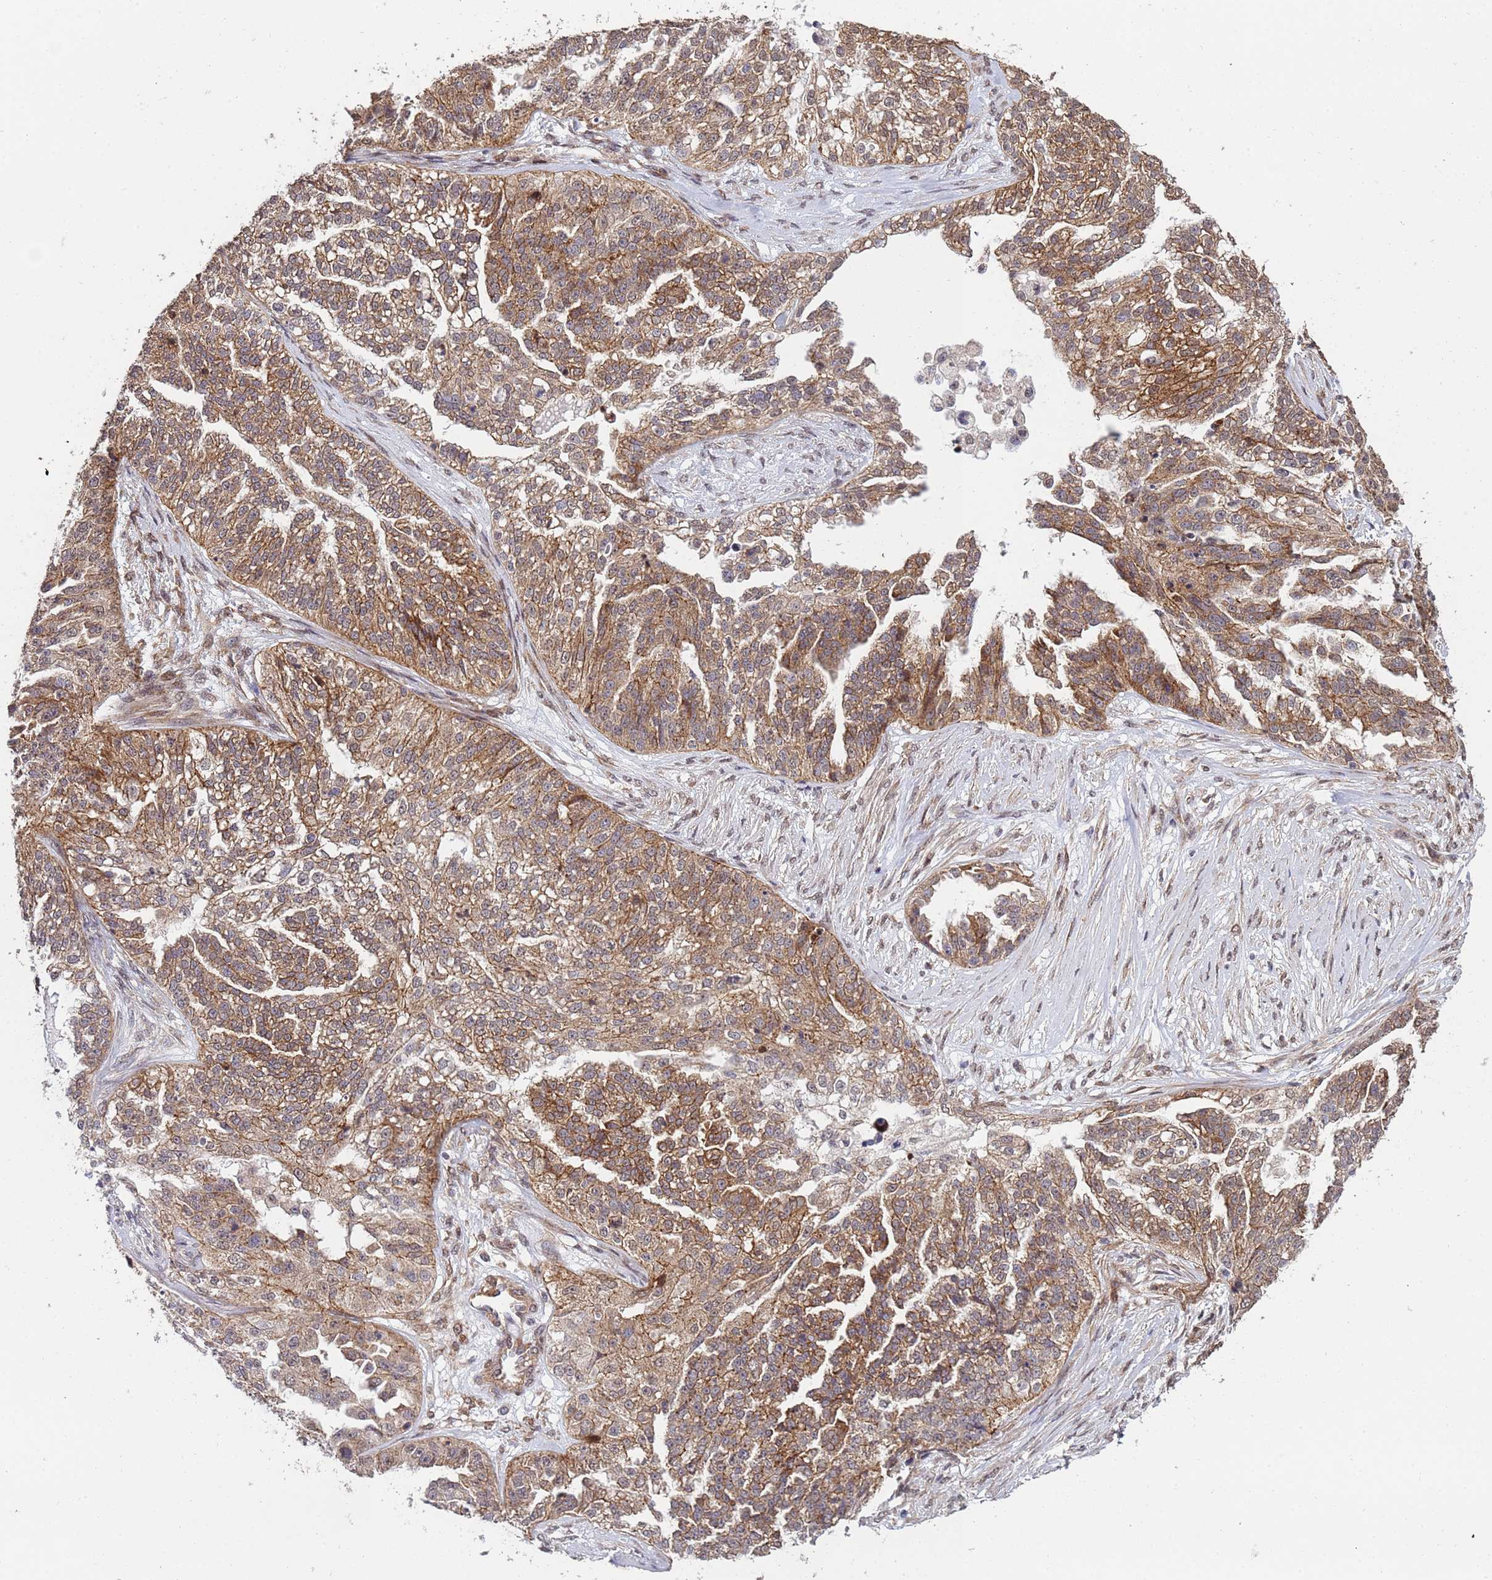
{"staining": {"intensity": "moderate", "quantity": ">75%", "location": "cytoplasmic/membranous"}, "tissue": "ovarian cancer", "cell_type": "Tumor cells", "image_type": "cancer", "snomed": [{"axis": "morphology", "description": "Cystadenocarcinoma, serous, NOS"}, {"axis": "topography", "description": "Ovary"}], "caption": "There is medium levels of moderate cytoplasmic/membranous expression in tumor cells of ovarian serous cystadenocarcinoma, as demonstrated by immunohistochemical staining (brown color).", "gene": "TRIP6", "patient": {"sex": "female", "age": 58}}